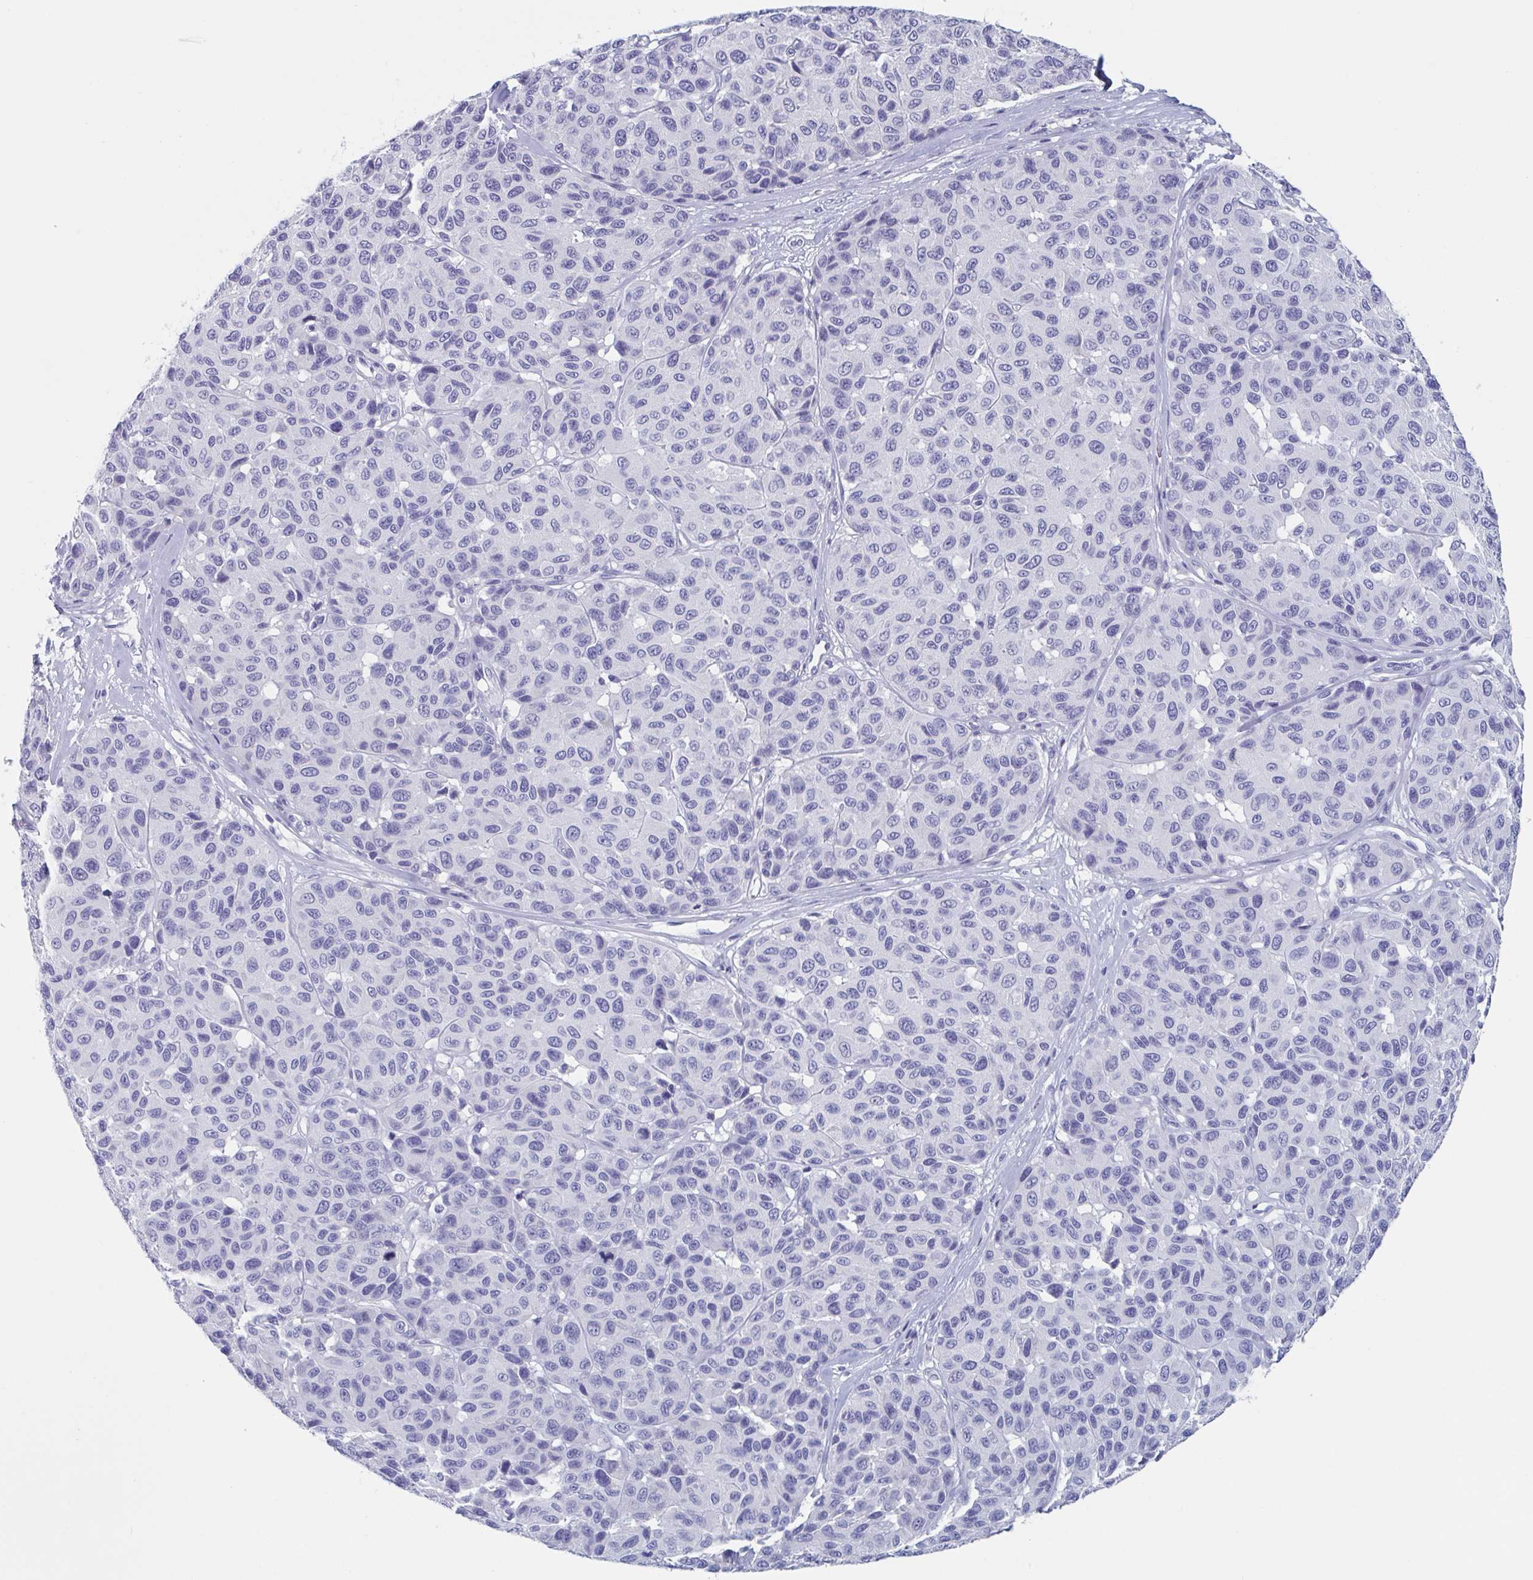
{"staining": {"intensity": "negative", "quantity": "none", "location": "none"}, "tissue": "melanoma", "cell_type": "Tumor cells", "image_type": "cancer", "snomed": [{"axis": "morphology", "description": "Malignant melanoma, NOS"}, {"axis": "topography", "description": "Skin"}], "caption": "A photomicrograph of human malignant melanoma is negative for staining in tumor cells.", "gene": "DPEP3", "patient": {"sex": "female", "age": 66}}